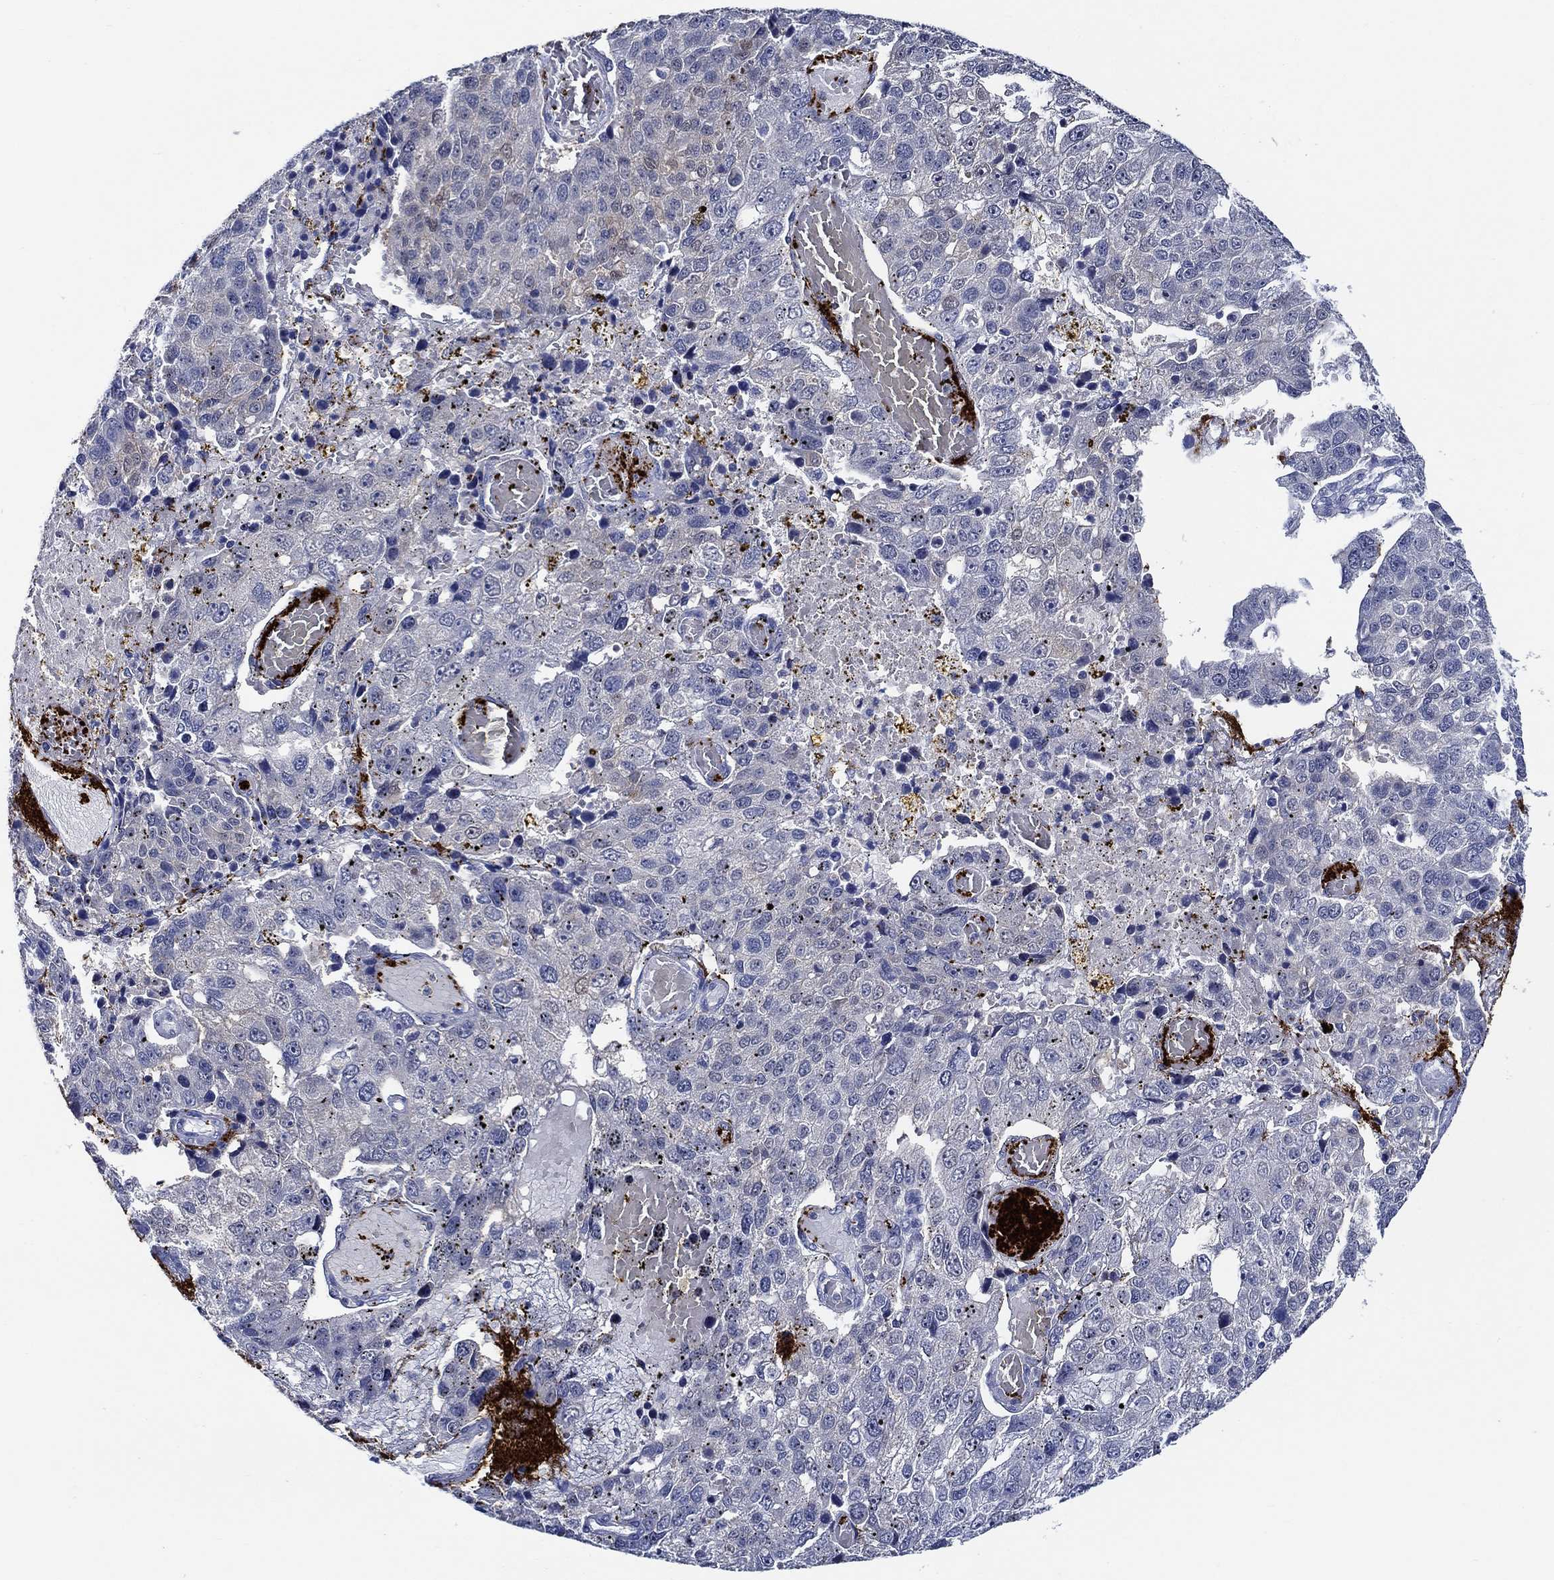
{"staining": {"intensity": "negative", "quantity": "none", "location": "none"}, "tissue": "pancreatic cancer", "cell_type": "Tumor cells", "image_type": "cancer", "snomed": [{"axis": "morphology", "description": "Adenocarcinoma, NOS"}, {"axis": "topography", "description": "Pancreas"}], "caption": "This is an IHC micrograph of pancreatic cancer. There is no staining in tumor cells.", "gene": "ALOX12", "patient": {"sex": "female", "age": 61}}